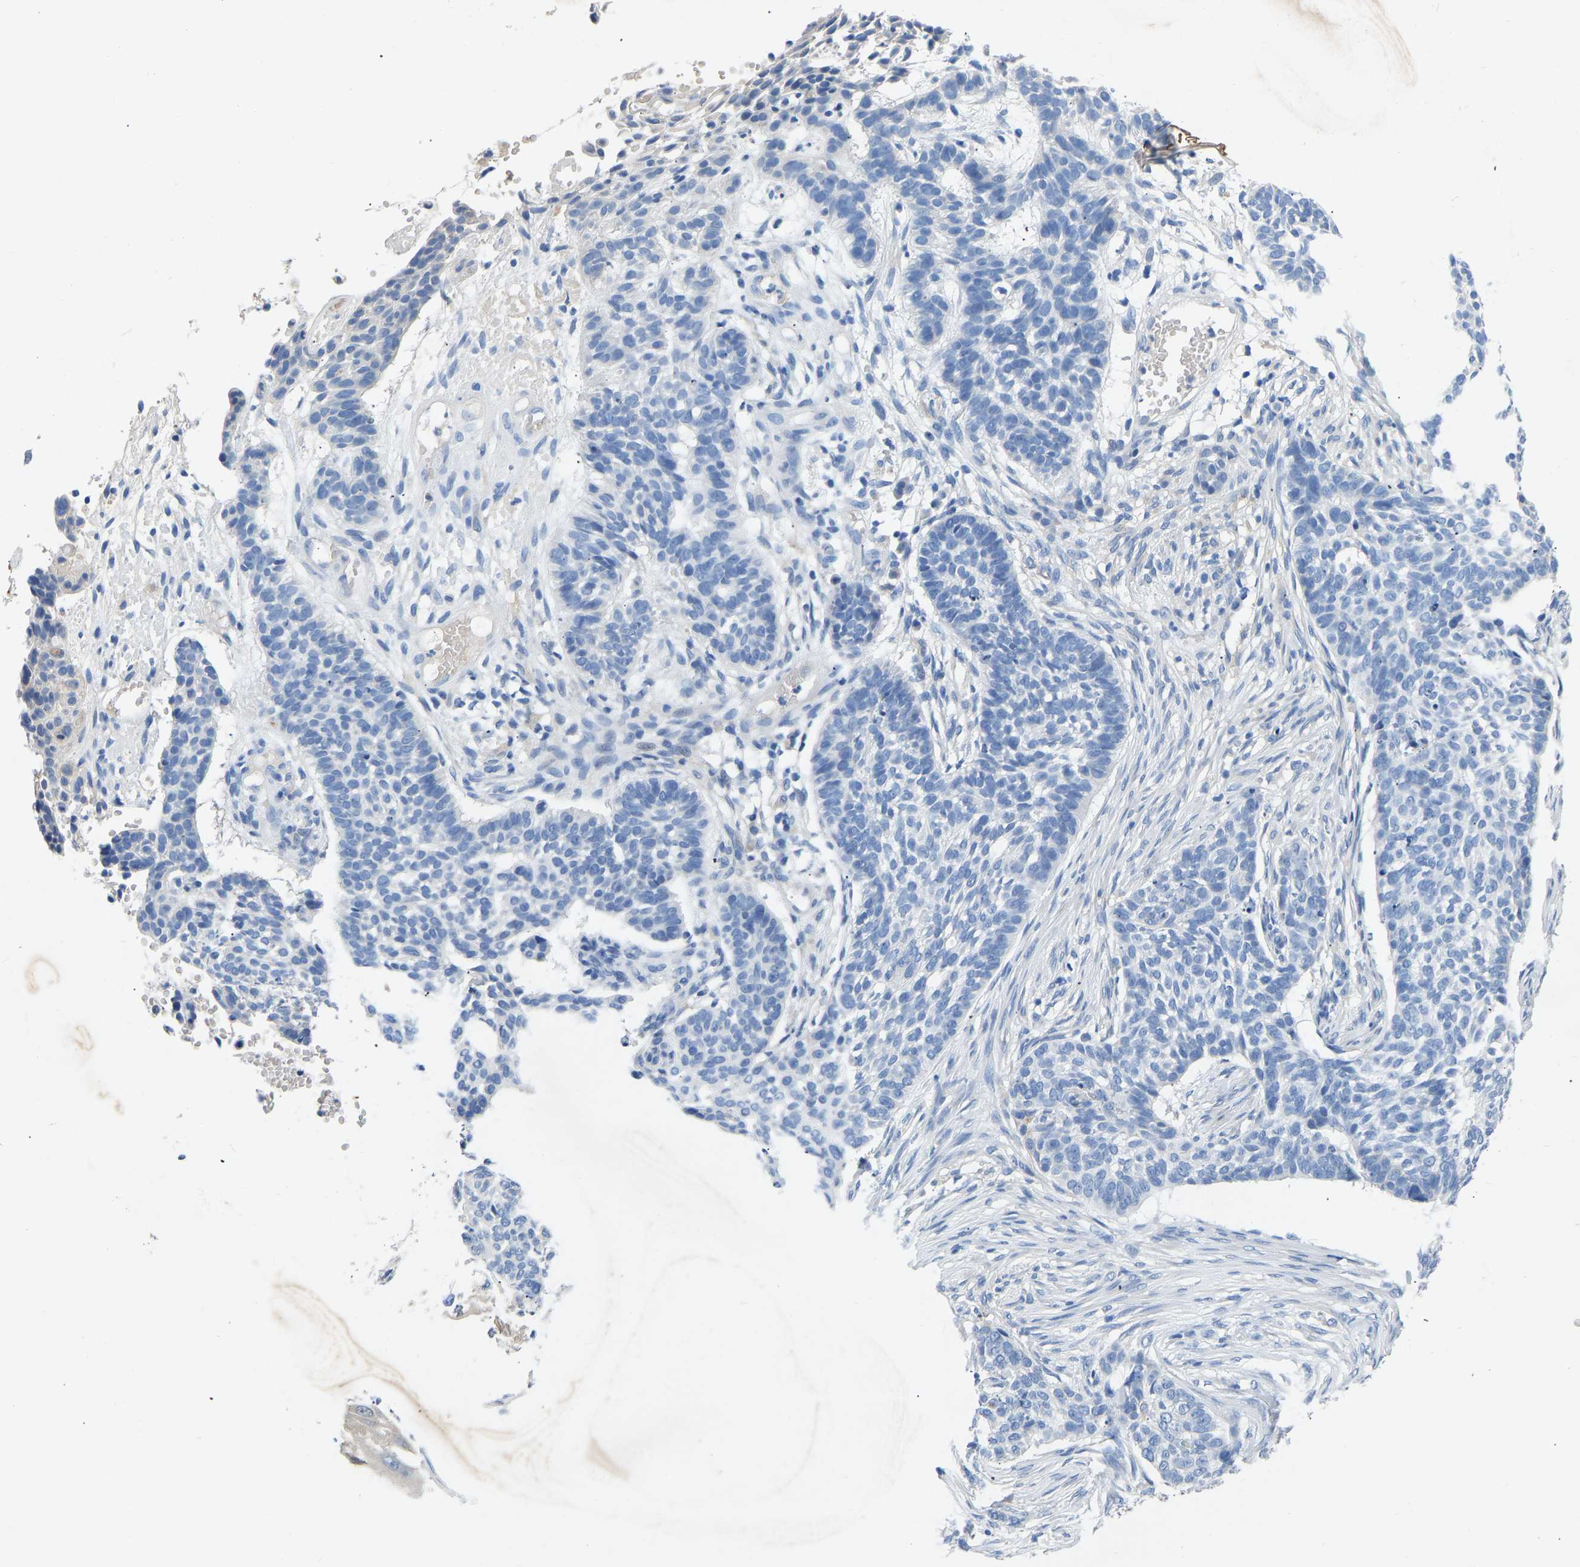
{"staining": {"intensity": "negative", "quantity": "none", "location": "none"}, "tissue": "skin cancer", "cell_type": "Tumor cells", "image_type": "cancer", "snomed": [{"axis": "morphology", "description": "Basal cell carcinoma"}, {"axis": "topography", "description": "Skin"}], "caption": "Immunohistochemistry of human basal cell carcinoma (skin) displays no staining in tumor cells. (Stains: DAB (3,3'-diaminobenzidine) immunohistochemistry with hematoxylin counter stain, Microscopy: brightfield microscopy at high magnification).", "gene": "RBP1", "patient": {"sex": "male", "age": 85}}